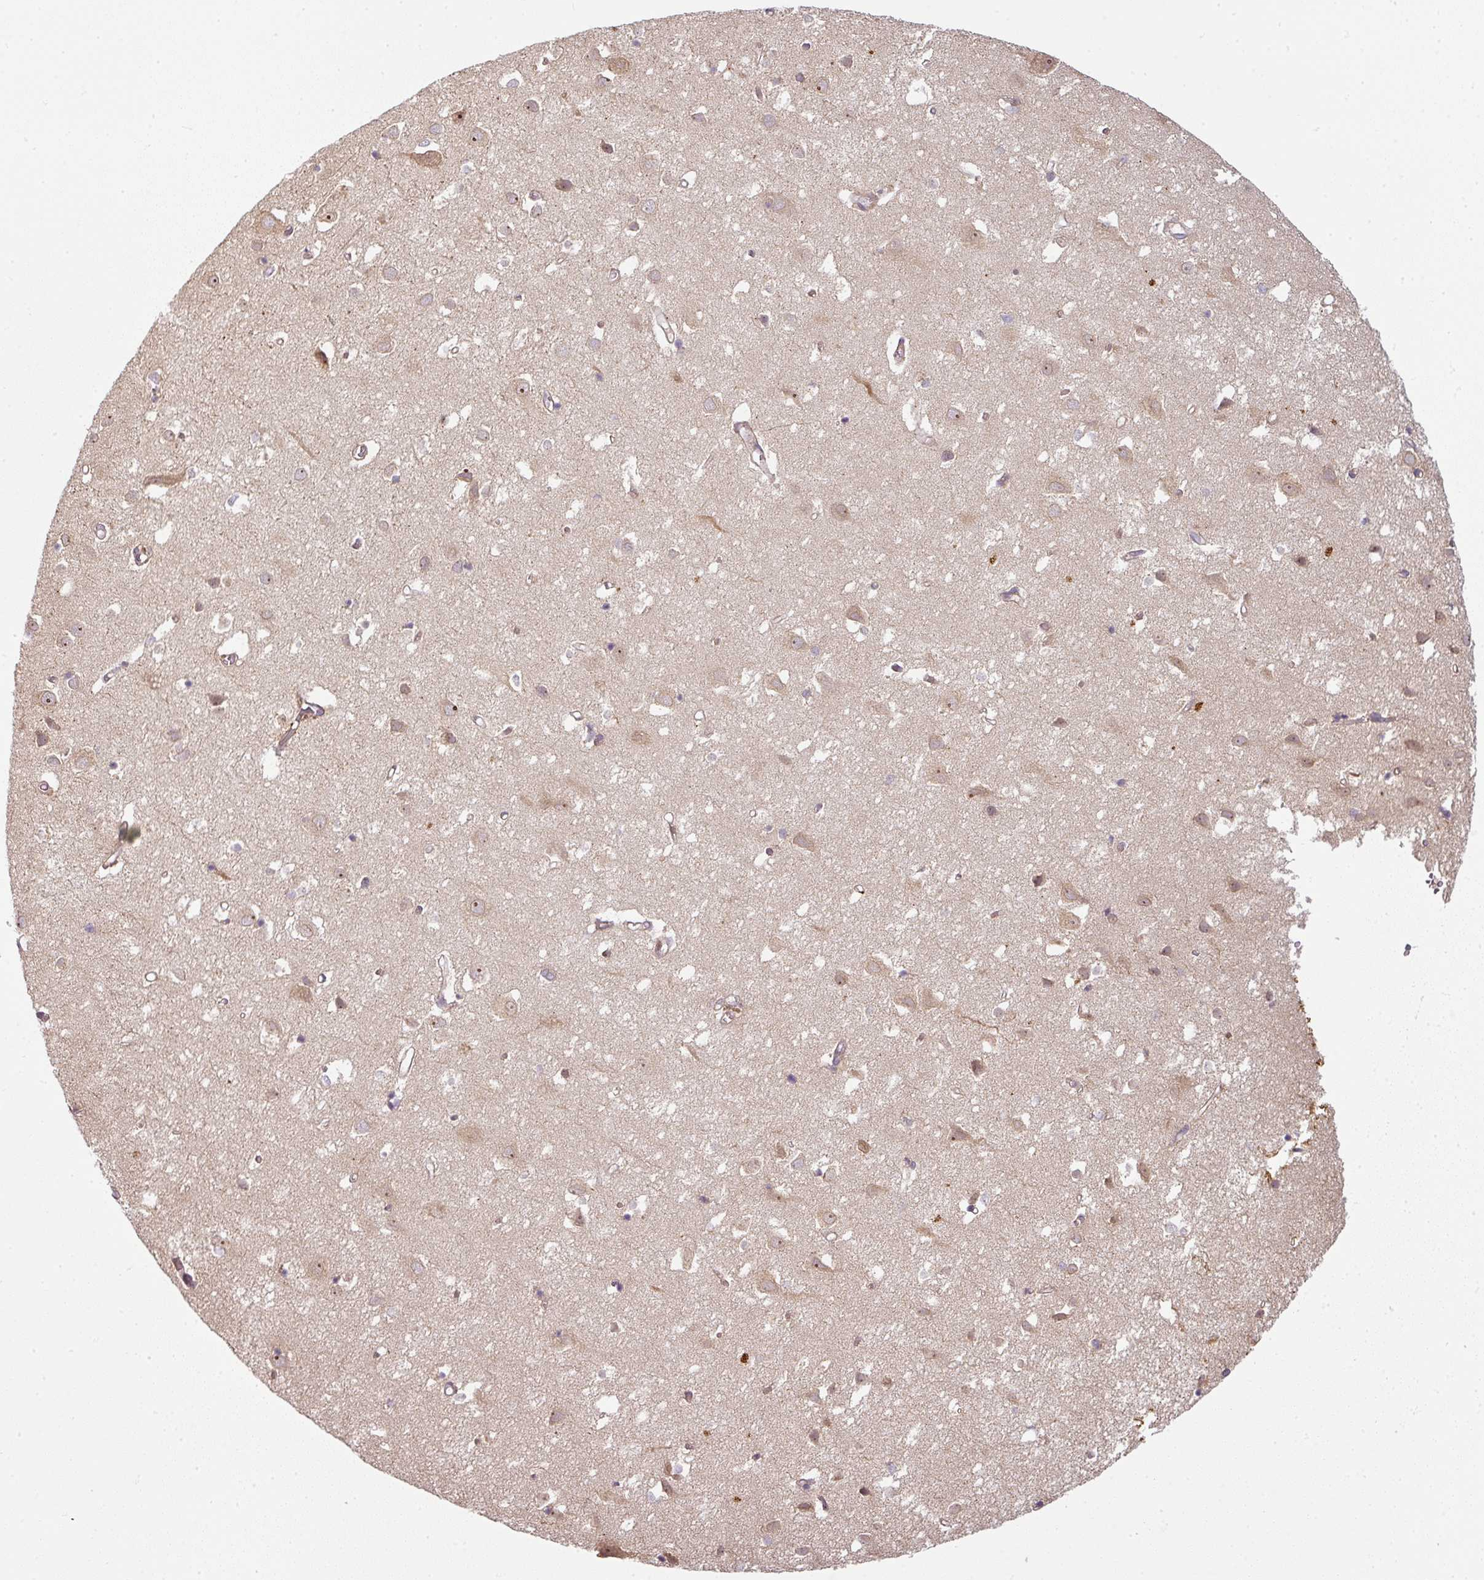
{"staining": {"intensity": "moderate", "quantity": ">75%", "location": "cytoplasmic/membranous"}, "tissue": "cerebral cortex", "cell_type": "Endothelial cells", "image_type": "normal", "snomed": [{"axis": "morphology", "description": "Normal tissue, NOS"}, {"axis": "topography", "description": "Cerebral cortex"}], "caption": "Brown immunohistochemical staining in unremarkable human cerebral cortex exhibits moderate cytoplasmic/membranous positivity in about >75% of endothelial cells.", "gene": "RNF31", "patient": {"sex": "male", "age": 70}}